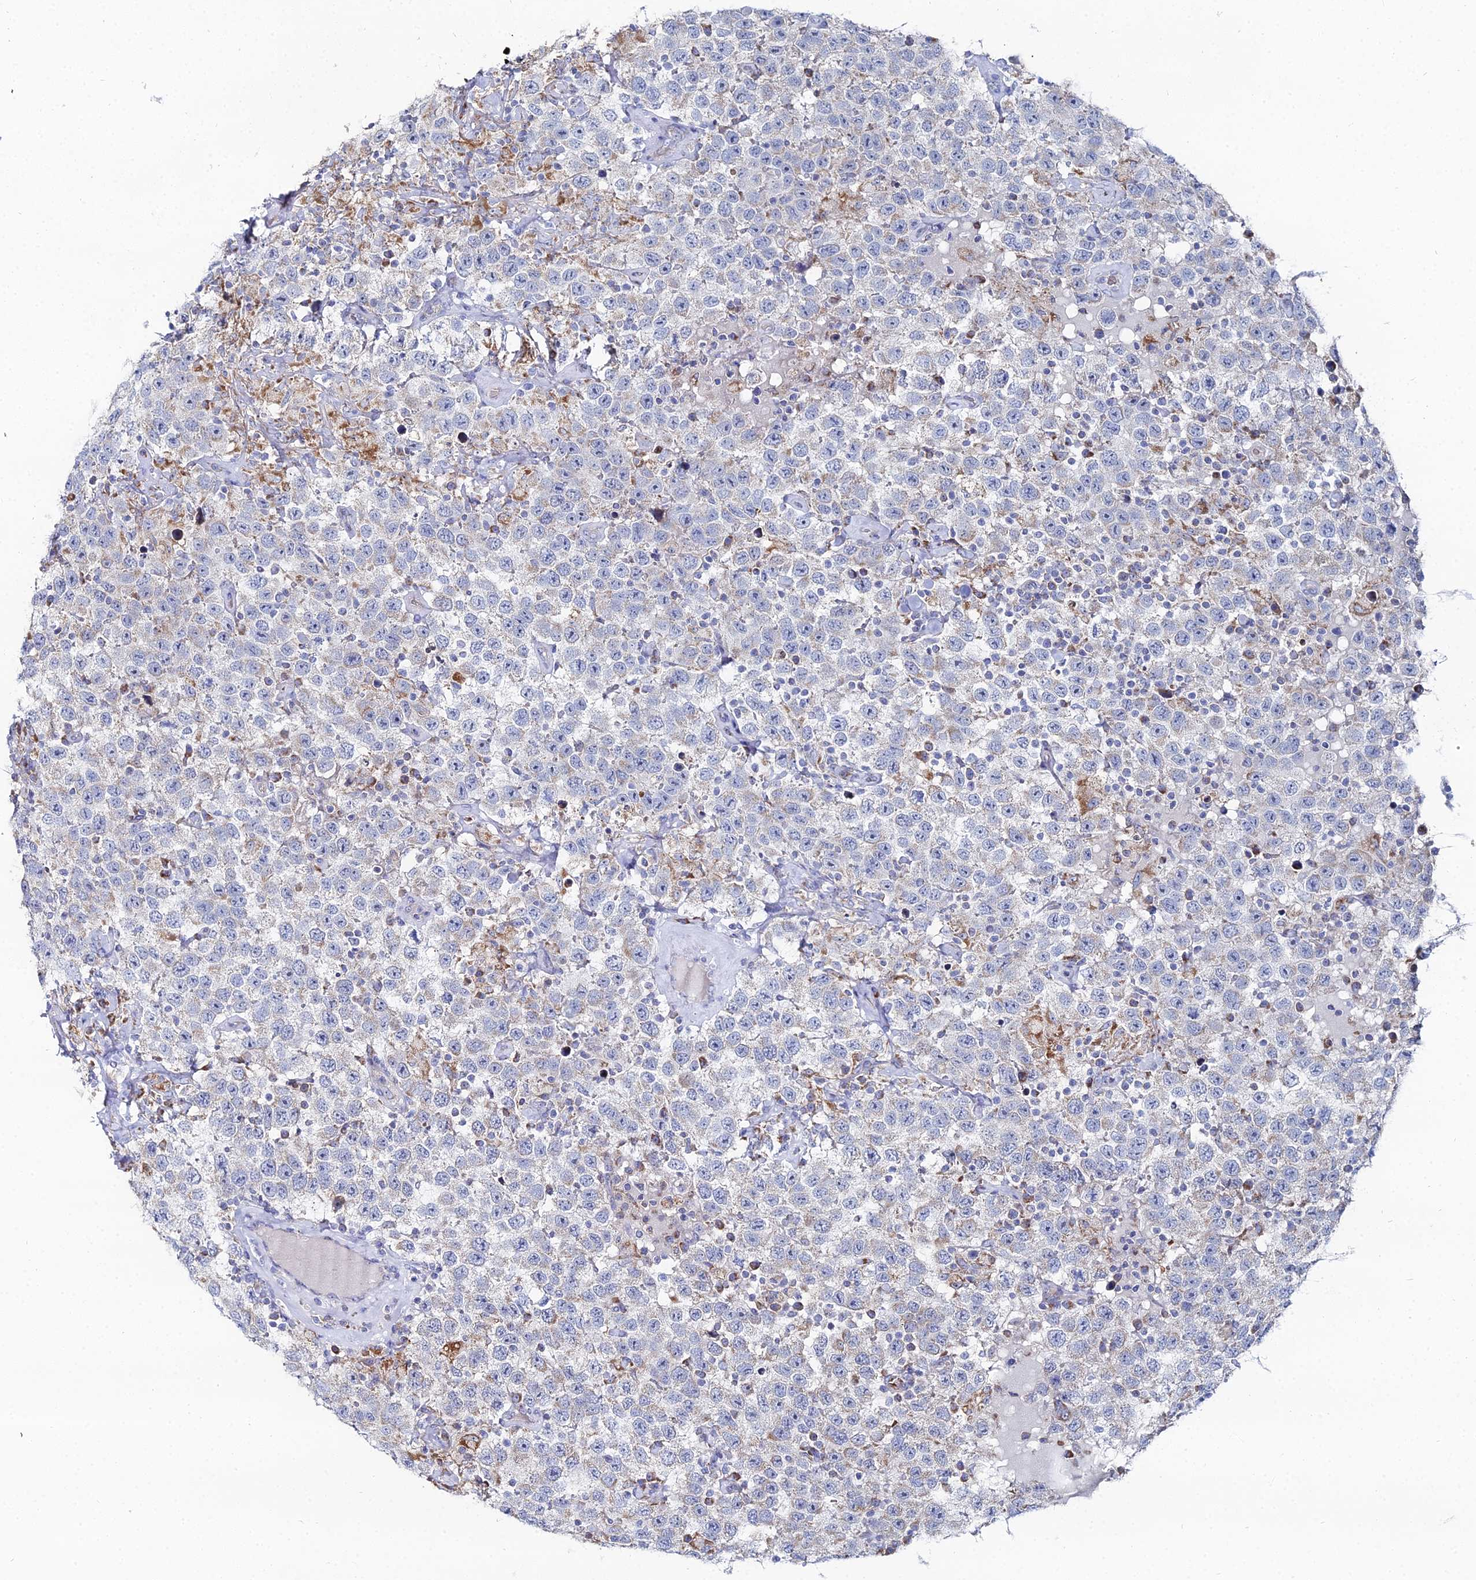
{"staining": {"intensity": "weak", "quantity": "<25%", "location": "cytoplasmic/membranous"}, "tissue": "testis cancer", "cell_type": "Tumor cells", "image_type": "cancer", "snomed": [{"axis": "morphology", "description": "Seminoma, NOS"}, {"axis": "topography", "description": "Testis"}], "caption": "Human seminoma (testis) stained for a protein using immunohistochemistry (IHC) displays no staining in tumor cells.", "gene": "MPC1", "patient": {"sex": "male", "age": 41}}